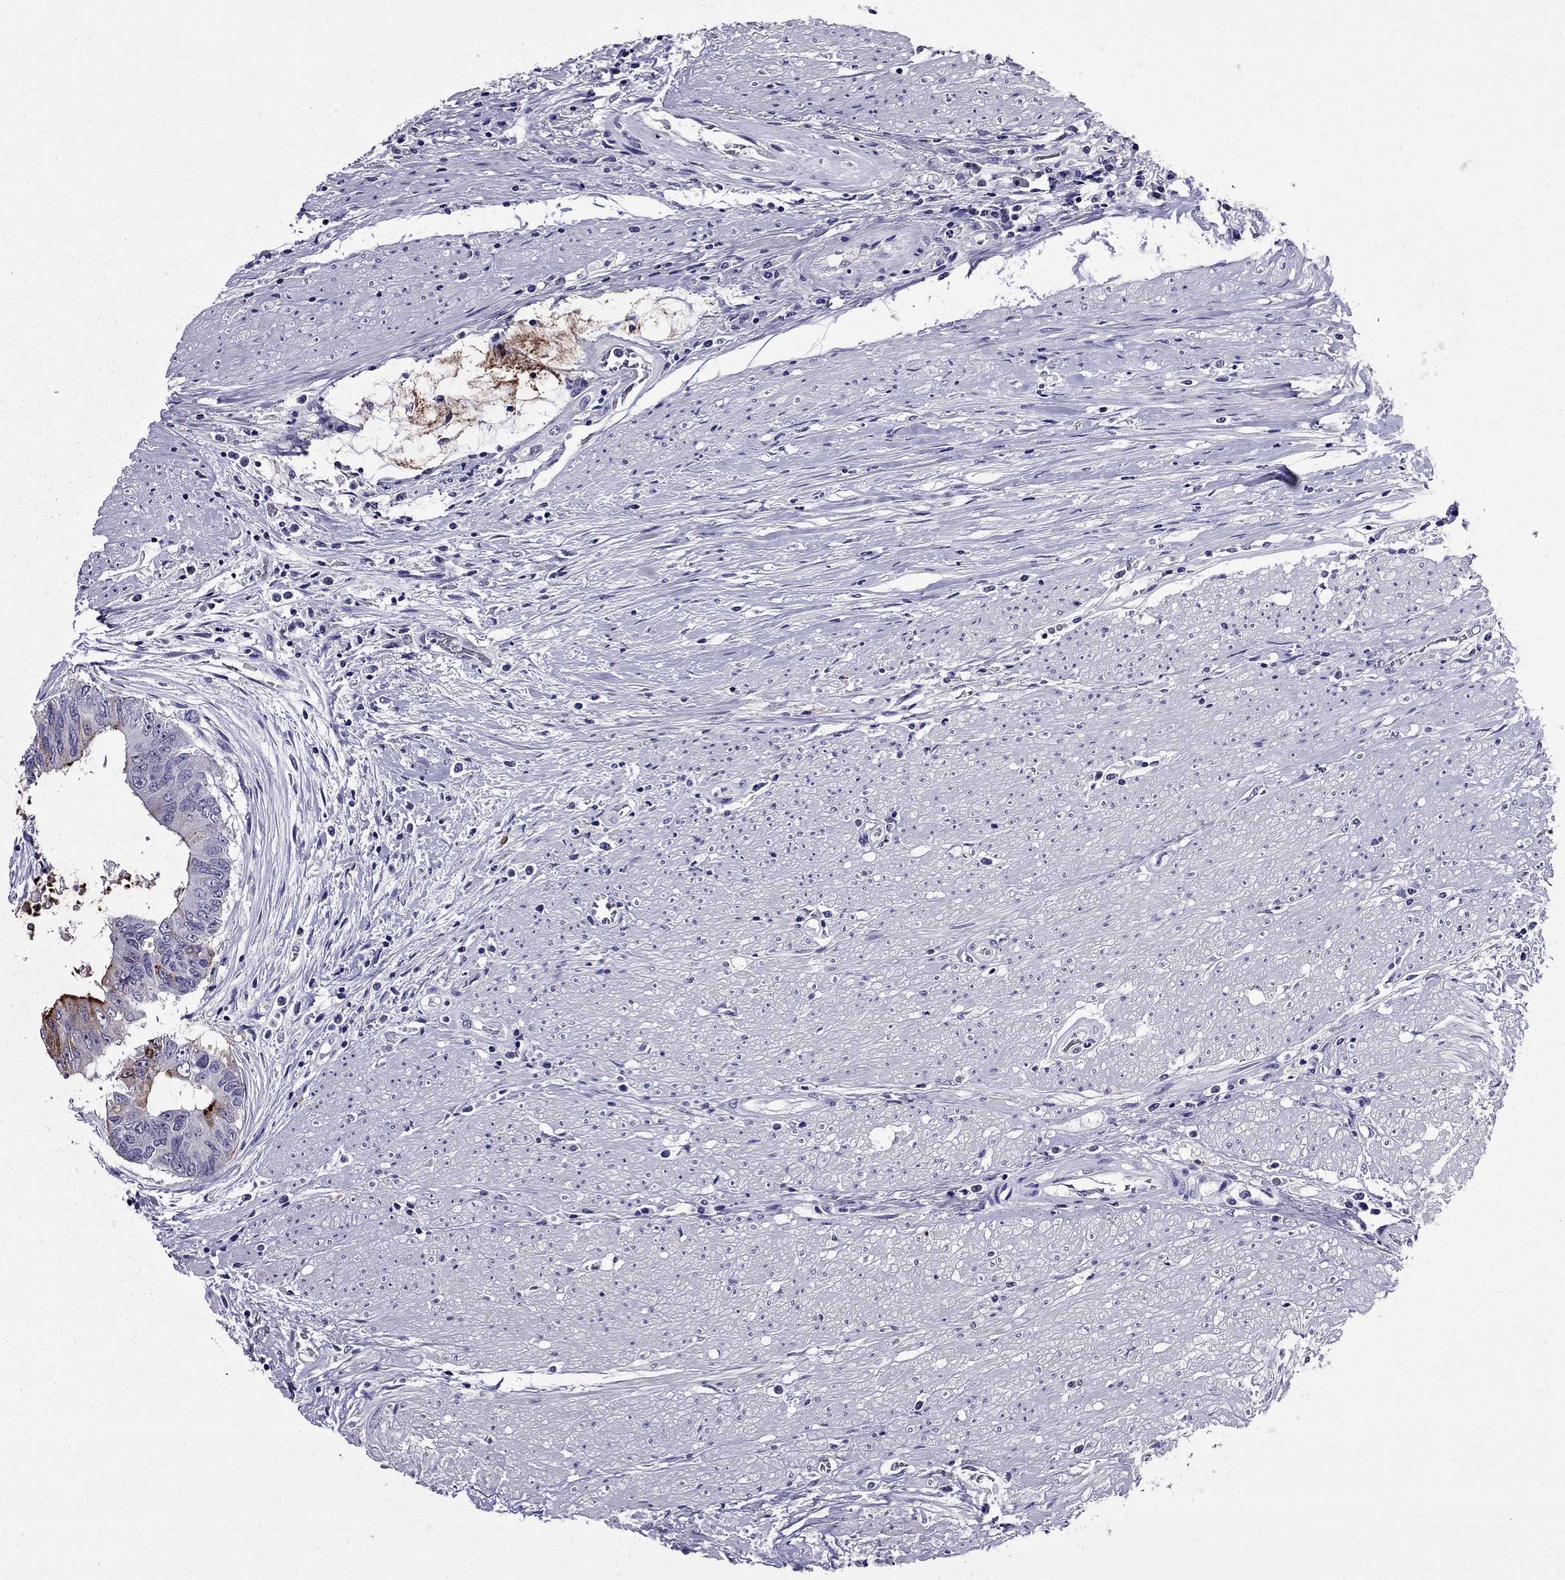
{"staining": {"intensity": "negative", "quantity": "none", "location": "none"}, "tissue": "colorectal cancer", "cell_type": "Tumor cells", "image_type": "cancer", "snomed": [{"axis": "morphology", "description": "Adenocarcinoma, NOS"}, {"axis": "topography", "description": "Rectum"}], "caption": "Colorectal cancer stained for a protein using immunohistochemistry demonstrates no positivity tumor cells.", "gene": "OLFM4", "patient": {"sex": "male", "age": 59}}